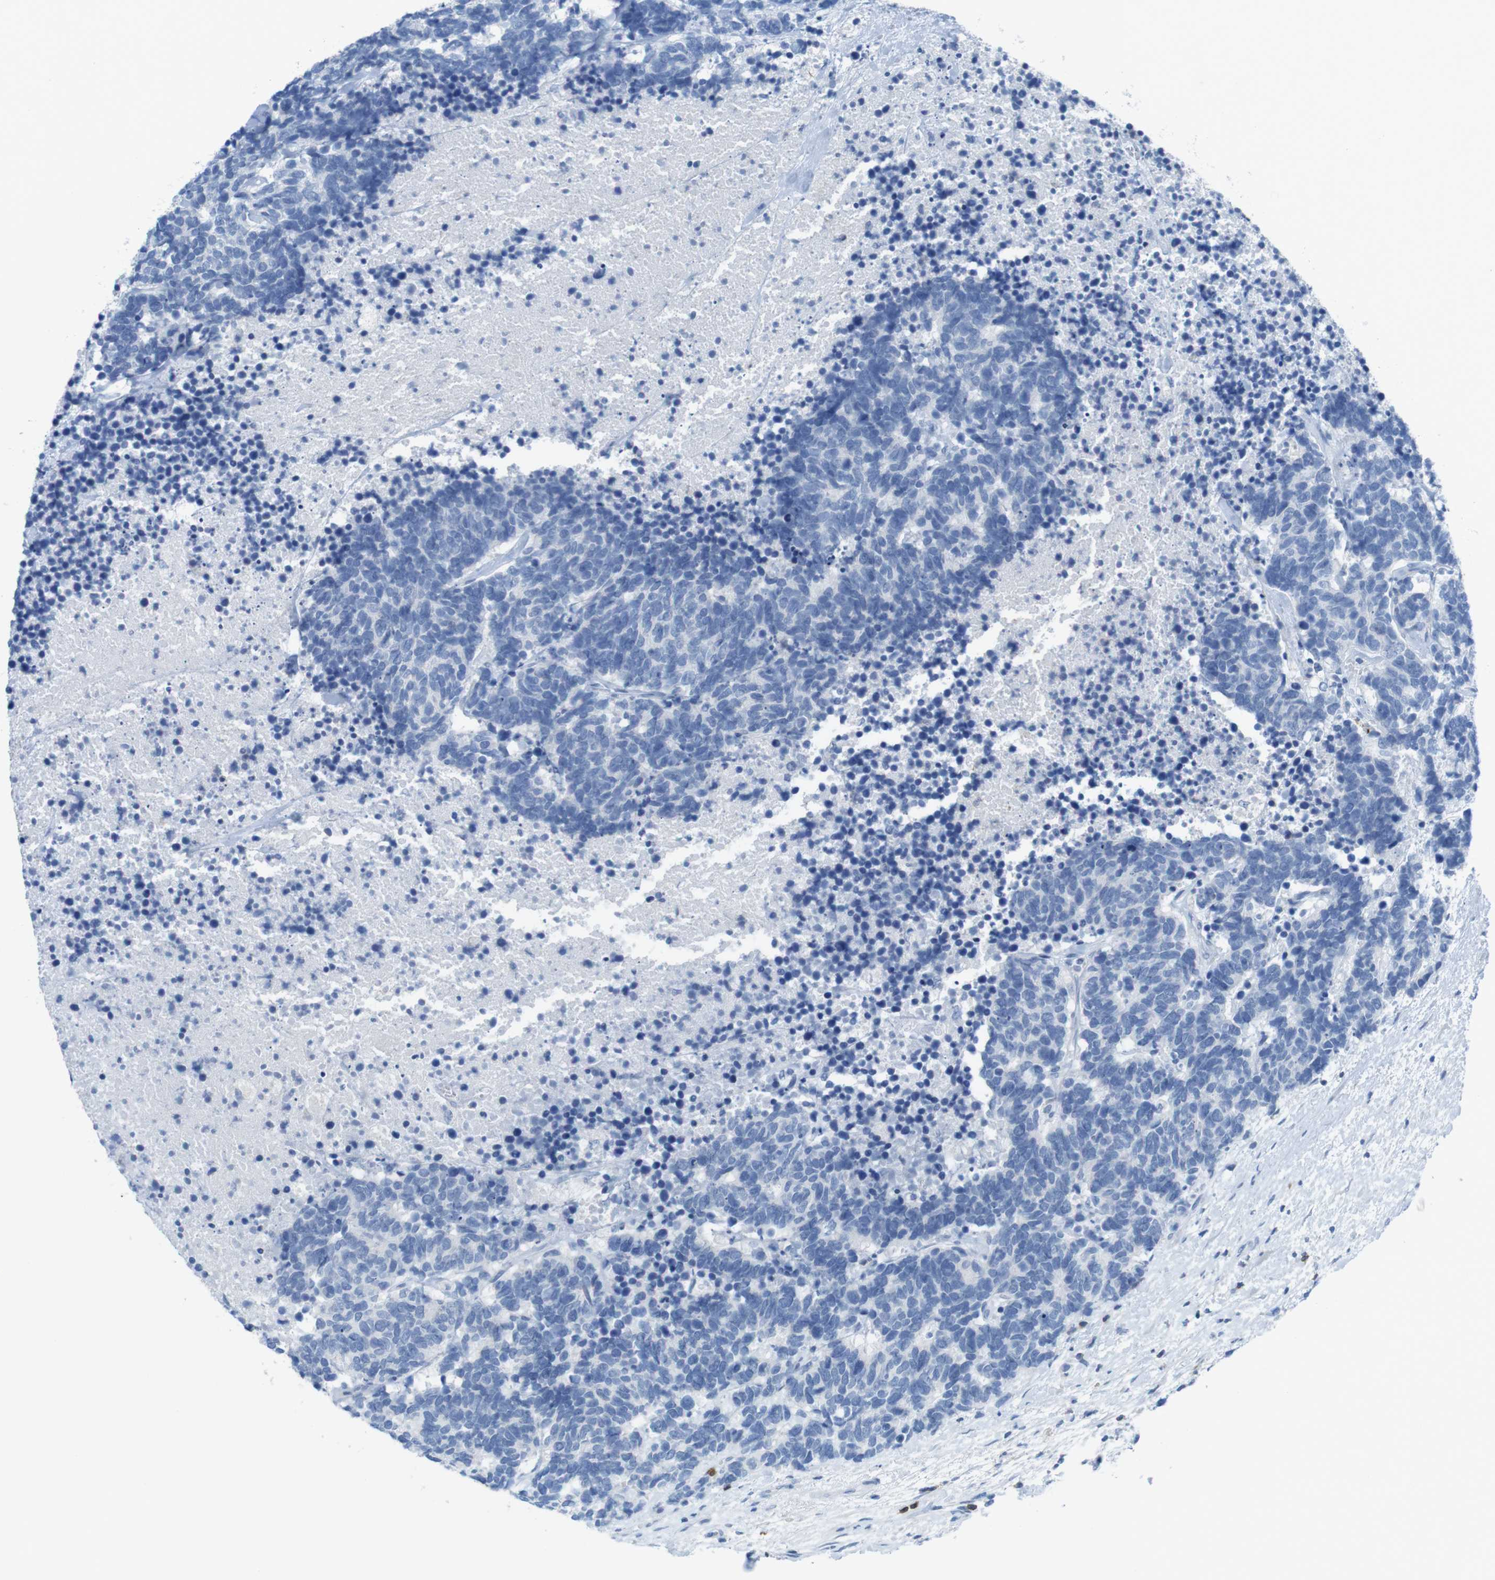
{"staining": {"intensity": "negative", "quantity": "none", "location": "none"}, "tissue": "carcinoid", "cell_type": "Tumor cells", "image_type": "cancer", "snomed": [{"axis": "morphology", "description": "Carcinoma, NOS"}, {"axis": "morphology", "description": "Carcinoid, malignant, NOS"}, {"axis": "topography", "description": "Urinary bladder"}], "caption": "The histopathology image shows no significant staining in tumor cells of carcinoid.", "gene": "CD5", "patient": {"sex": "male", "age": 57}}